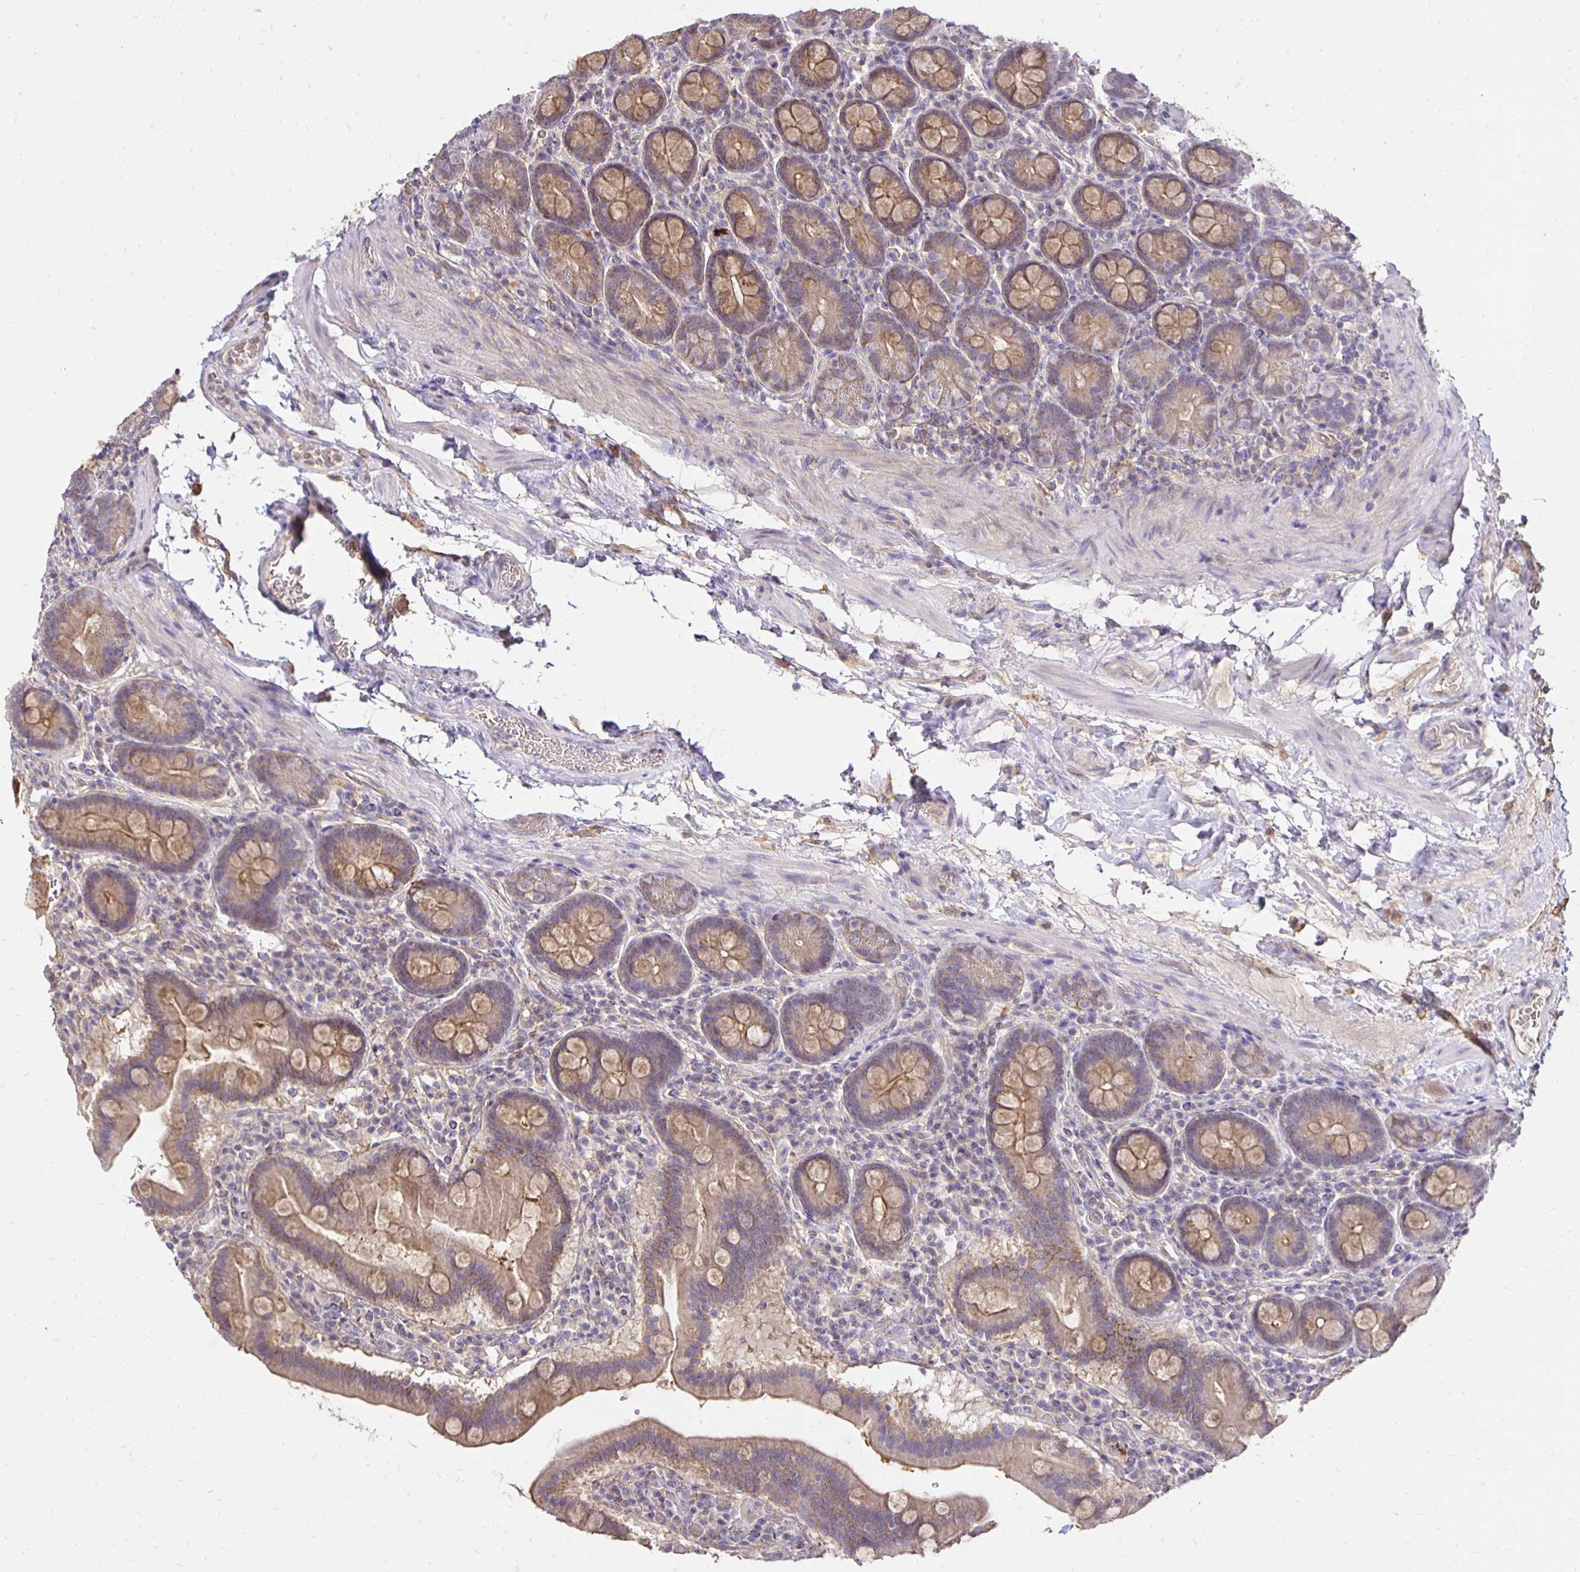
{"staining": {"intensity": "moderate", "quantity": ">75%", "location": "cytoplasmic/membranous"}, "tissue": "small intestine", "cell_type": "Glandular cells", "image_type": "normal", "snomed": [{"axis": "morphology", "description": "Normal tissue, NOS"}, {"axis": "topography", "description": "Small intestine"}], "caption": "DAB immunohistochemical staining of normal small intestine demonstrates moderate cytoplasmic/membranous protein expression in approximately >75% of glandular cells.", "gene": "PNPLA3", "patient": {"sex": "male", "age": 26}}